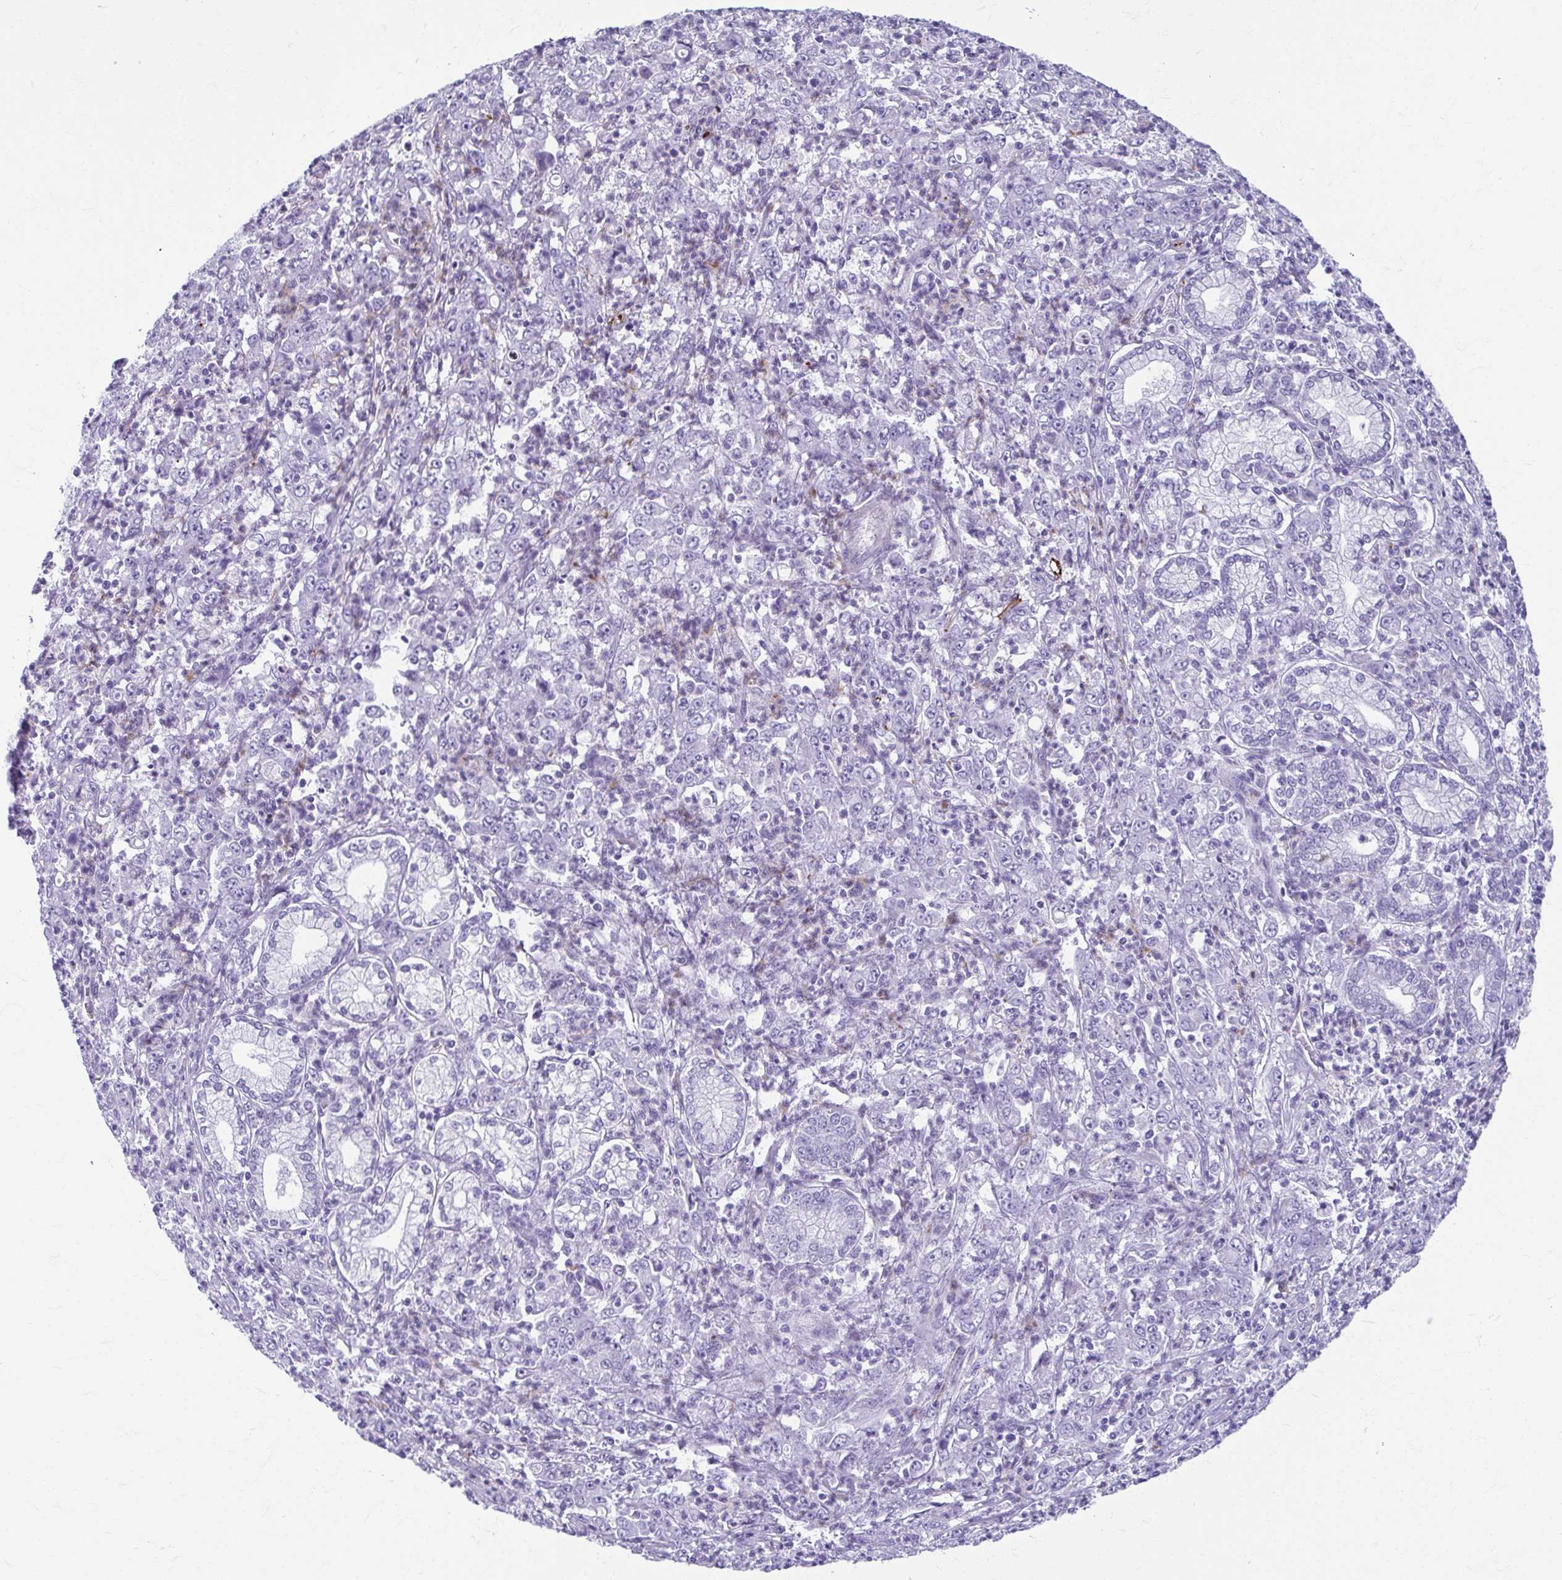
{"staining": {"intensity": "negative", "quantity": "none", "location": "none"}, "tissue": "stomach cancer", "cell_type": "Tumor cells", "image_type": "cancer", "snomed": [{"axis": "morphology", "description": "Adenocarcinoma, NOS"}, {"axis": "topography", "description": "Stomach, lower"}], "caption": "This is a micrograph of immunohistochemistry staining of stomach cancer (adenocarcinoma), which shows no staining in tumor cells.", "gene": "TCEAL3", "patient": {"sex": "female", "age": 71}}